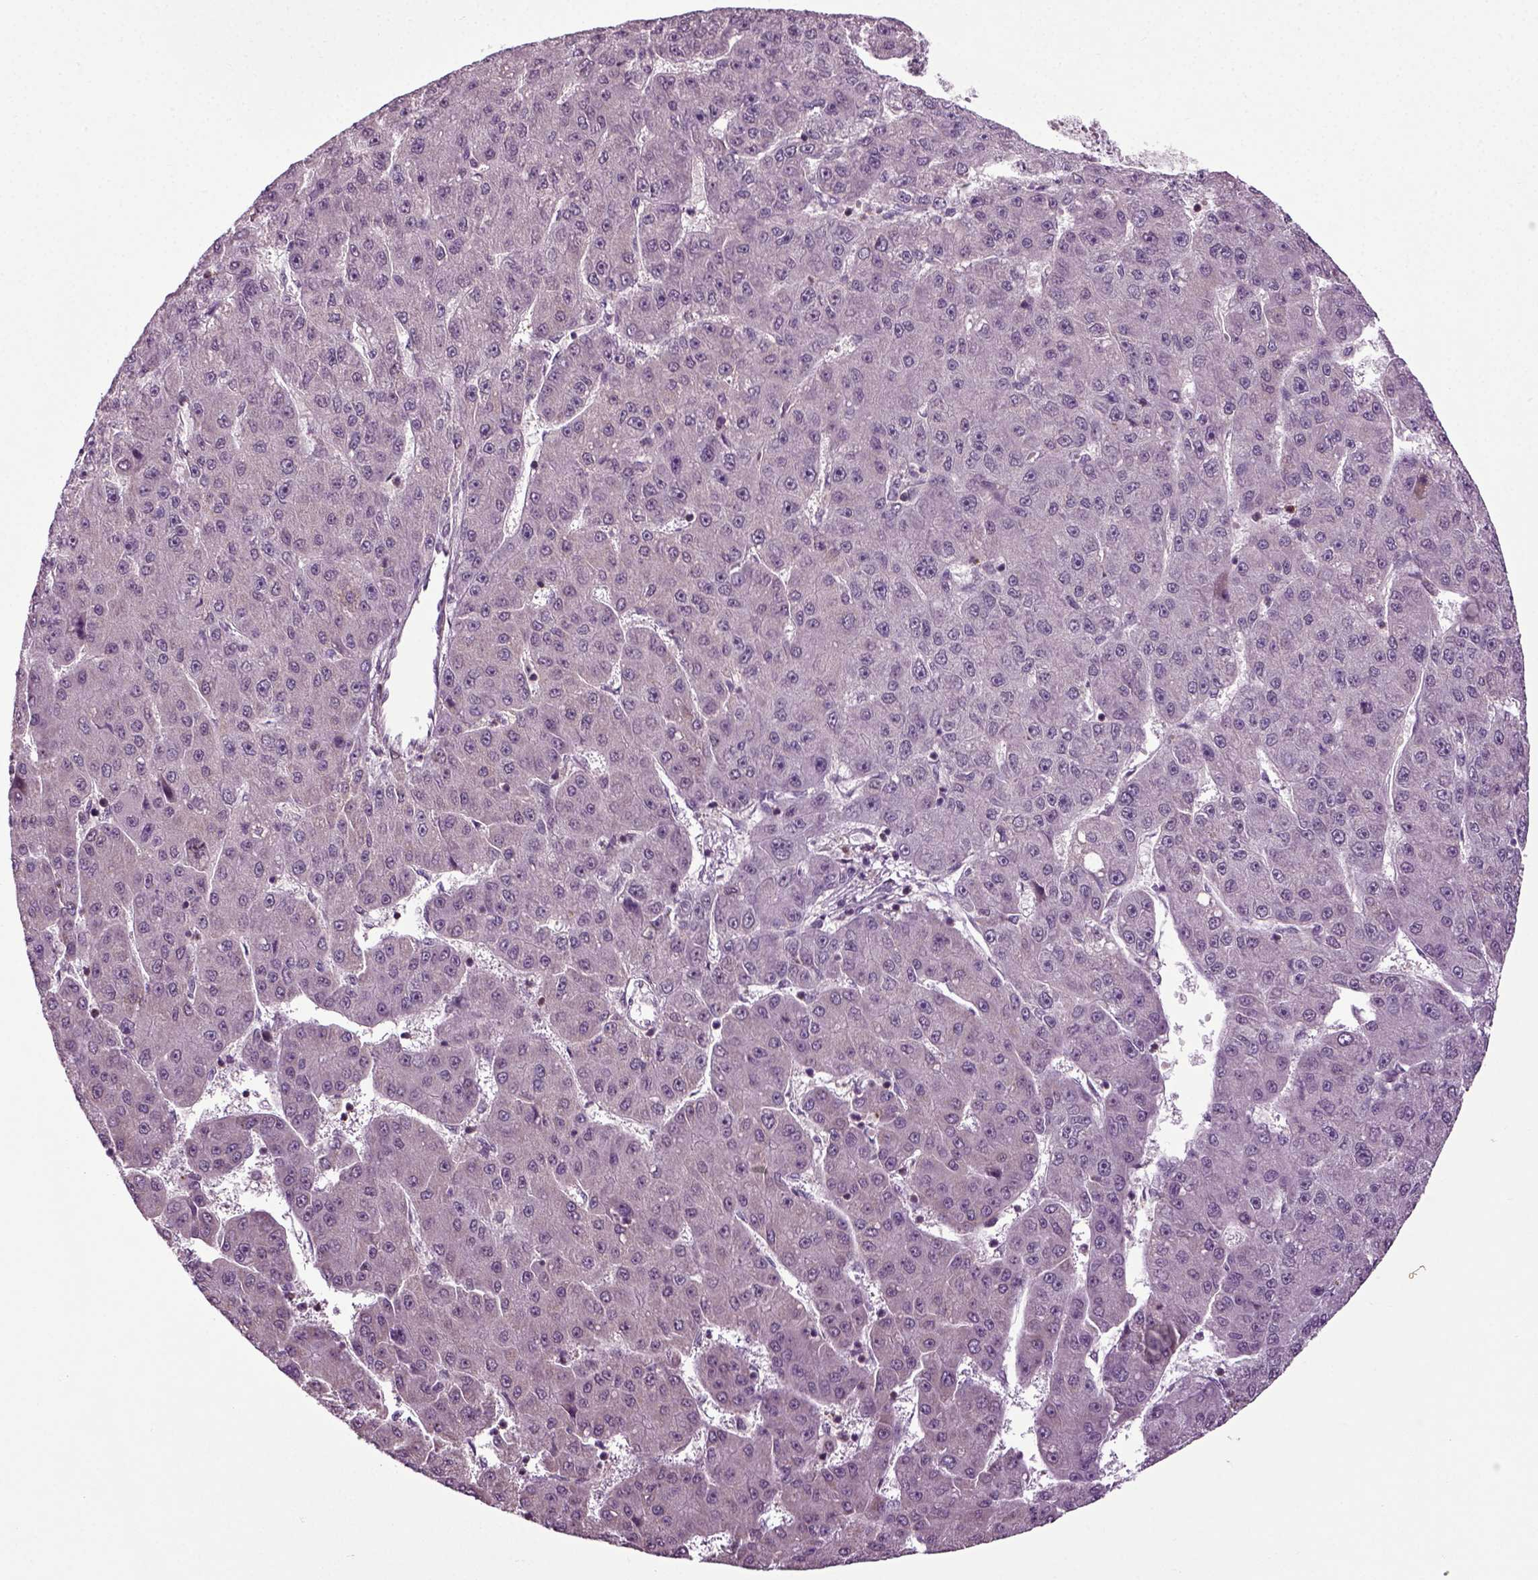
{"staining": {"intensity": "negative", "quantity": "none", "location": "none"}, "tissue": "liver cancer", "cell_type": "Tumor cells", "image_type": "cancer", "snomed": [{"axis": "morphology", "description": "Carcinoma, Hepatocellular, NOS"}, {"axis": "topography", "description": "Liver"}], "caption": "Immunohistochemistry histopathology image of human liver hepatocellular carcinoma stained for a protein (brown), which displays no staining in tumor cells.", "gene": "KNSTRN", "patient": {"sex": "male", "age": 67}}